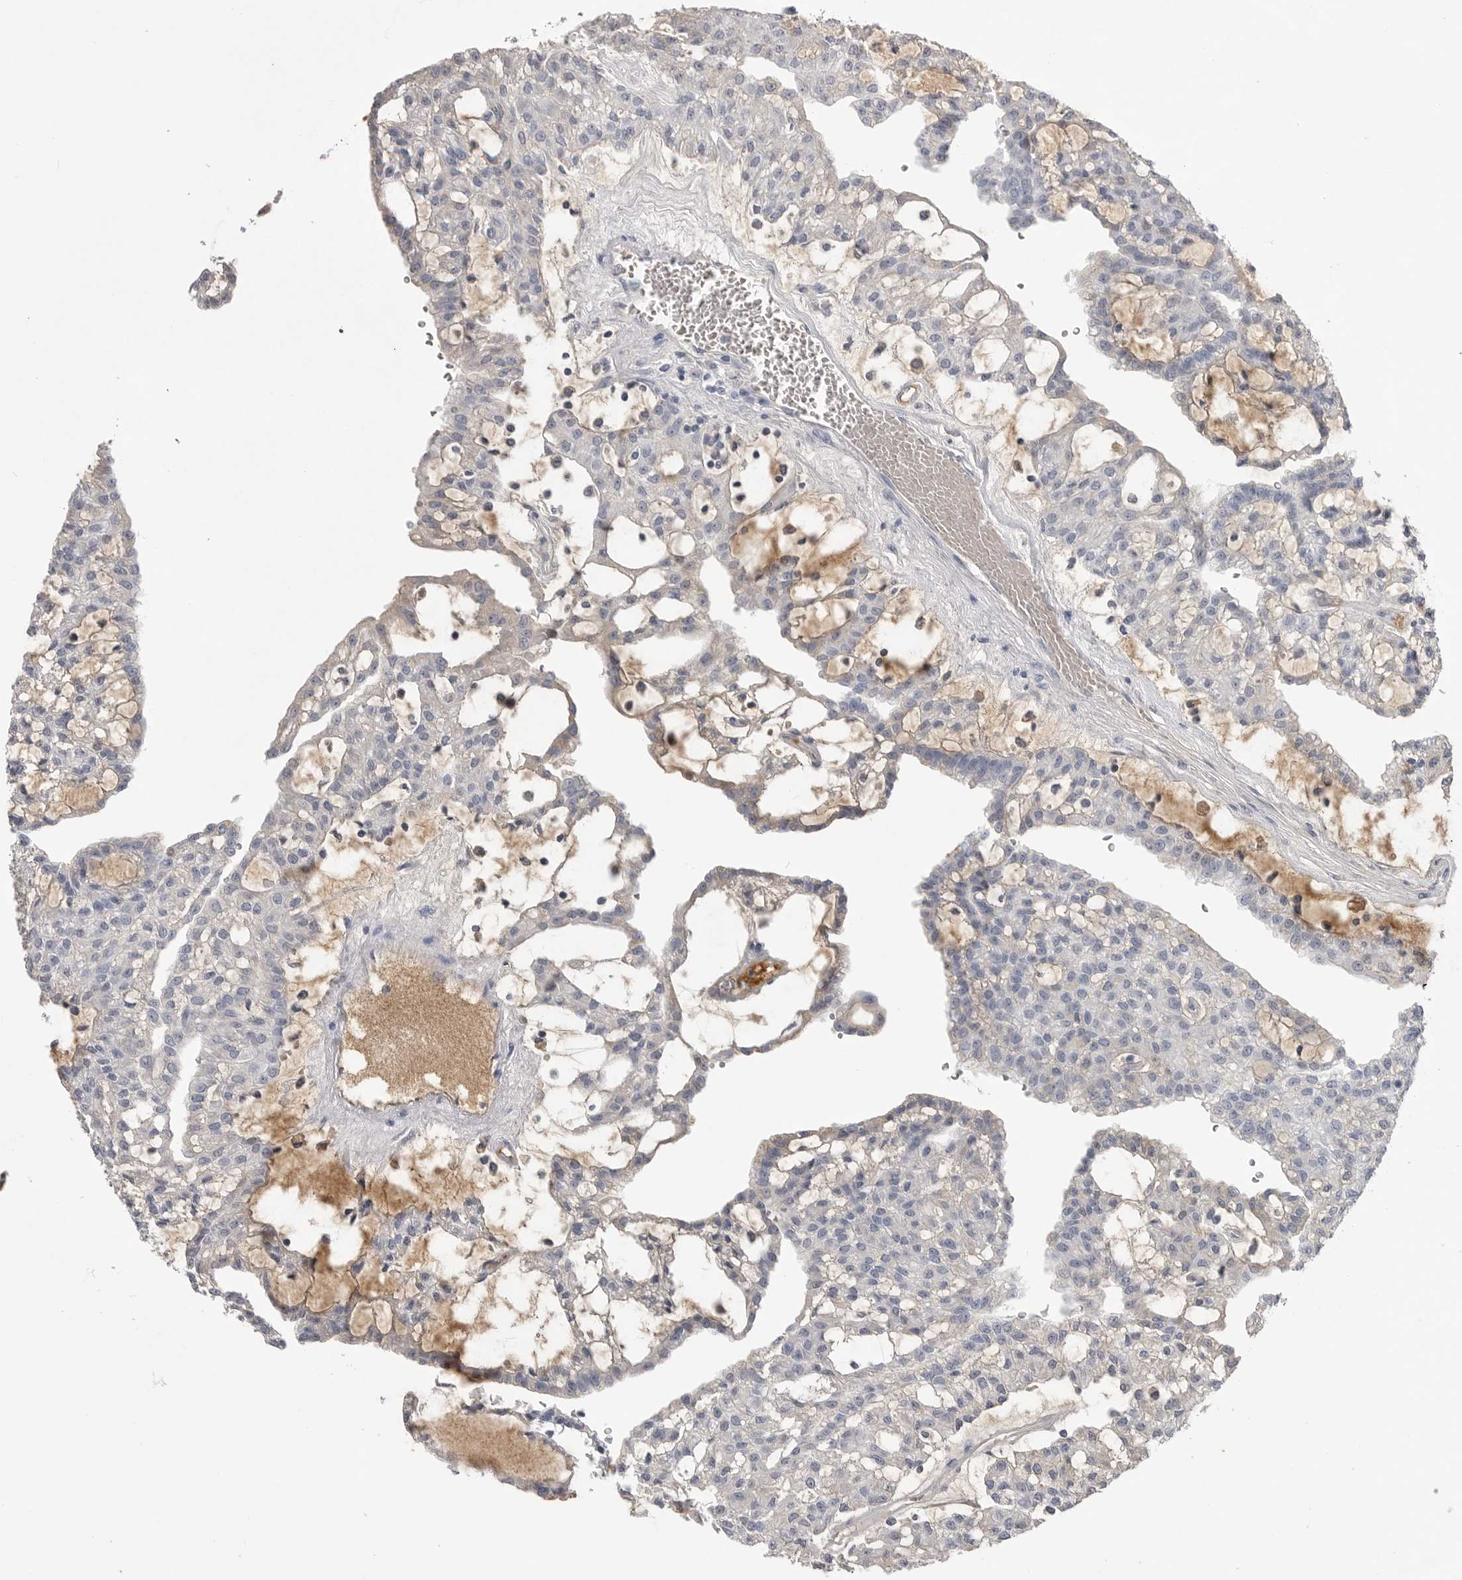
{"staining": {"intensity": "negative", "quantity": "none", "location": "none"}, "tissue": "renal cancer", "cell_type": "Tumor cells", "image_type": "cancer", "snomed": [{"axis": "morphology", "description": "Adenocarcinoma, NOS"}, {"axis": "topography", "description": "Kidney"}], "caption": "Immunohistochemical staining of human adenocarcinoma (renal) demonstrates no significant expression in tumor cells.", "gene": "AHSG", "patient": {"sex": "male", "age": 63}}